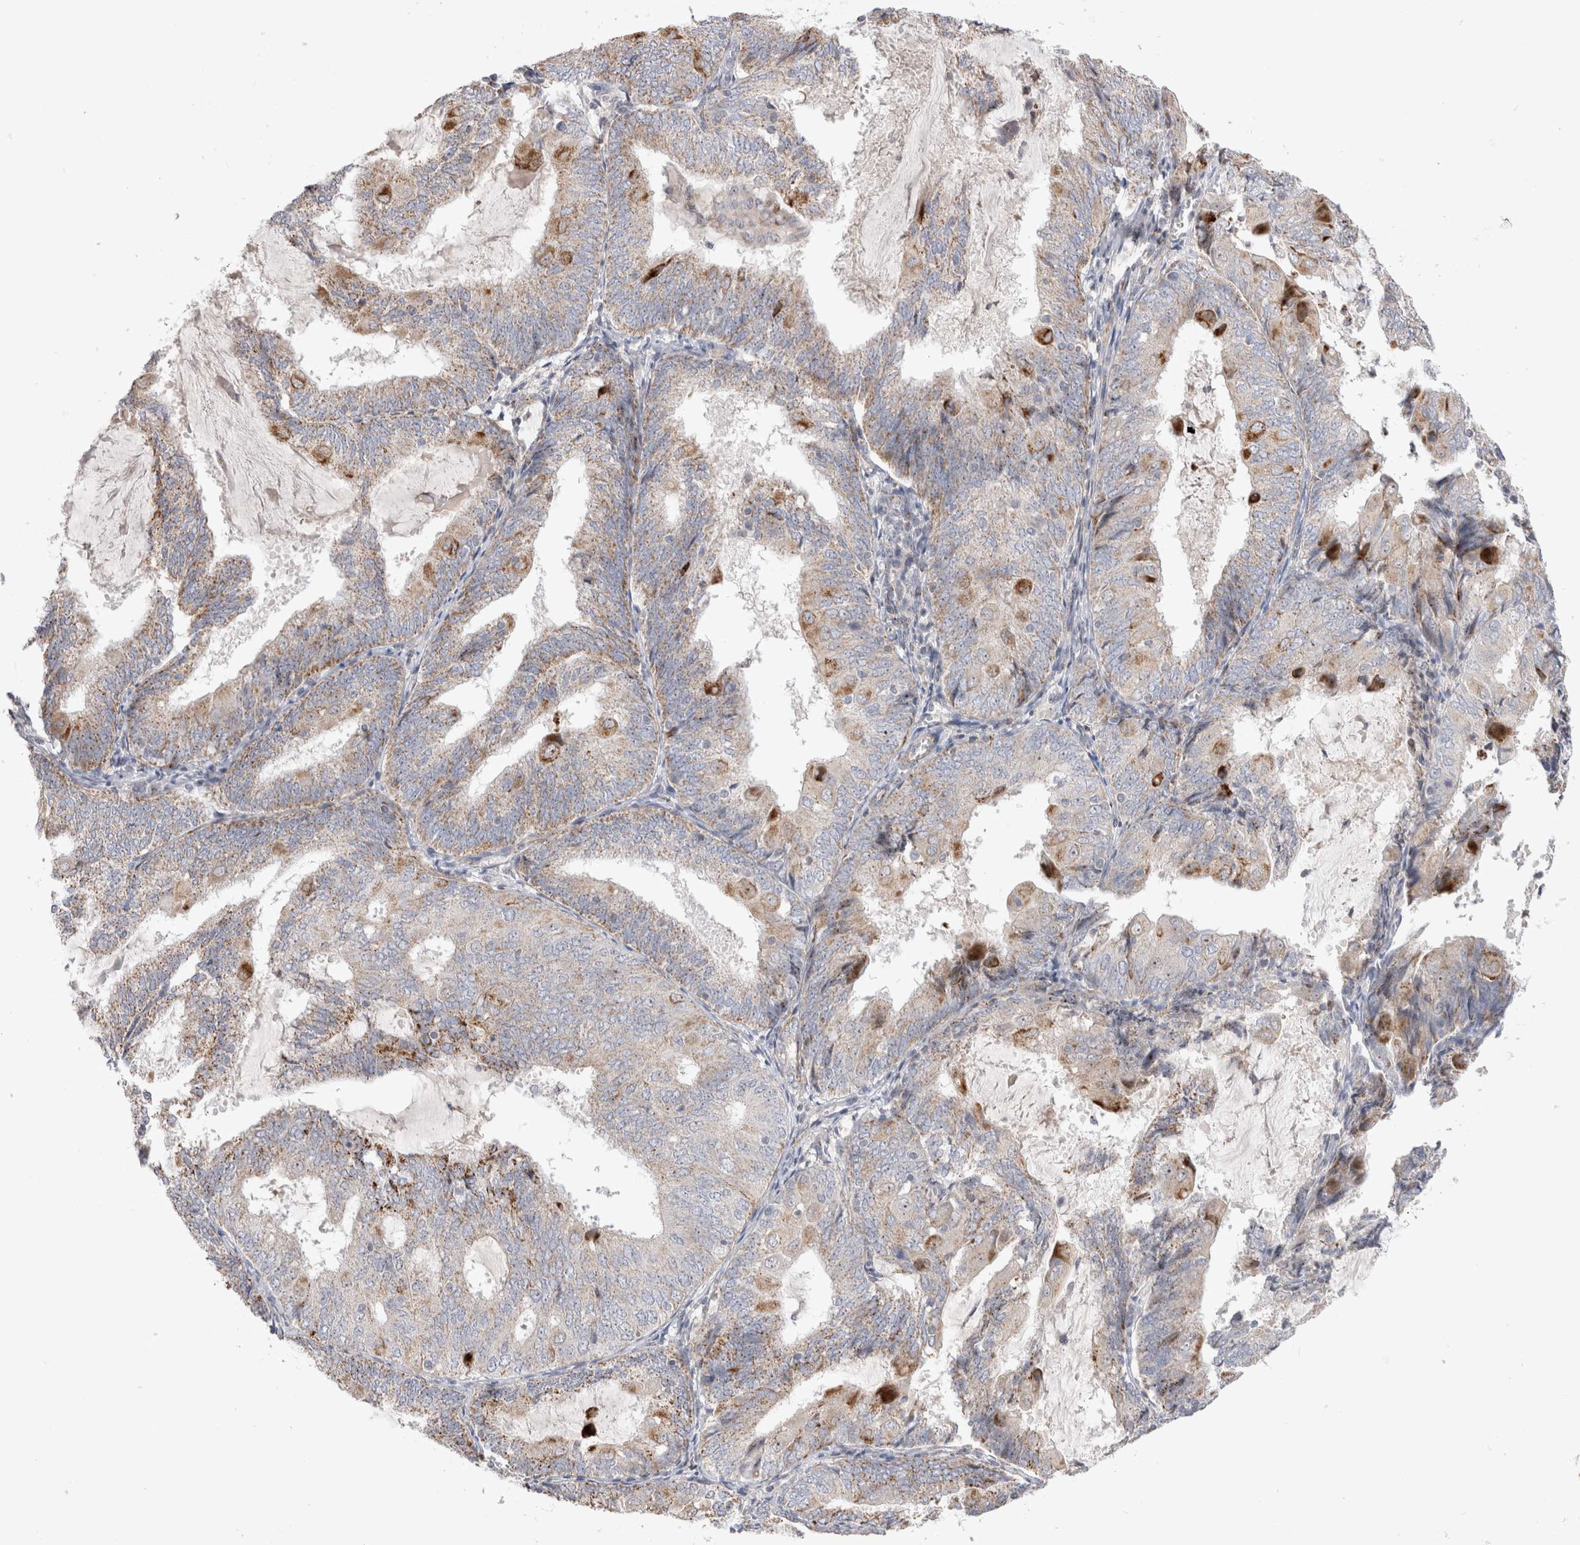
{"staining": {"intensity": "moderate", "quantity": "25%-75%", "location": "cytoplasmic/membranous"}, "tissue": "endometrial cancer", "cell_type": "Tumor cells", "image_type": "cancer", "snomed": [{"axis": "morphology", "description": "Adenocarcinoma, NOS"}, {"axis": "topography", "description": "Endometrium"}], "caption": "High-magnification brightfield microscopy of adenocarcinoma (endometrial) stained with DAB (3,3'-diaminobenzidine) (brown) and counterstained with hematoxylin (blue). tumor cells exhibit moderate cytoplasmic/membranous staining is seen in approximately25%-75% of cells.", "gene": "CHADL", "patient": {"sex": "female", "age": 81}}